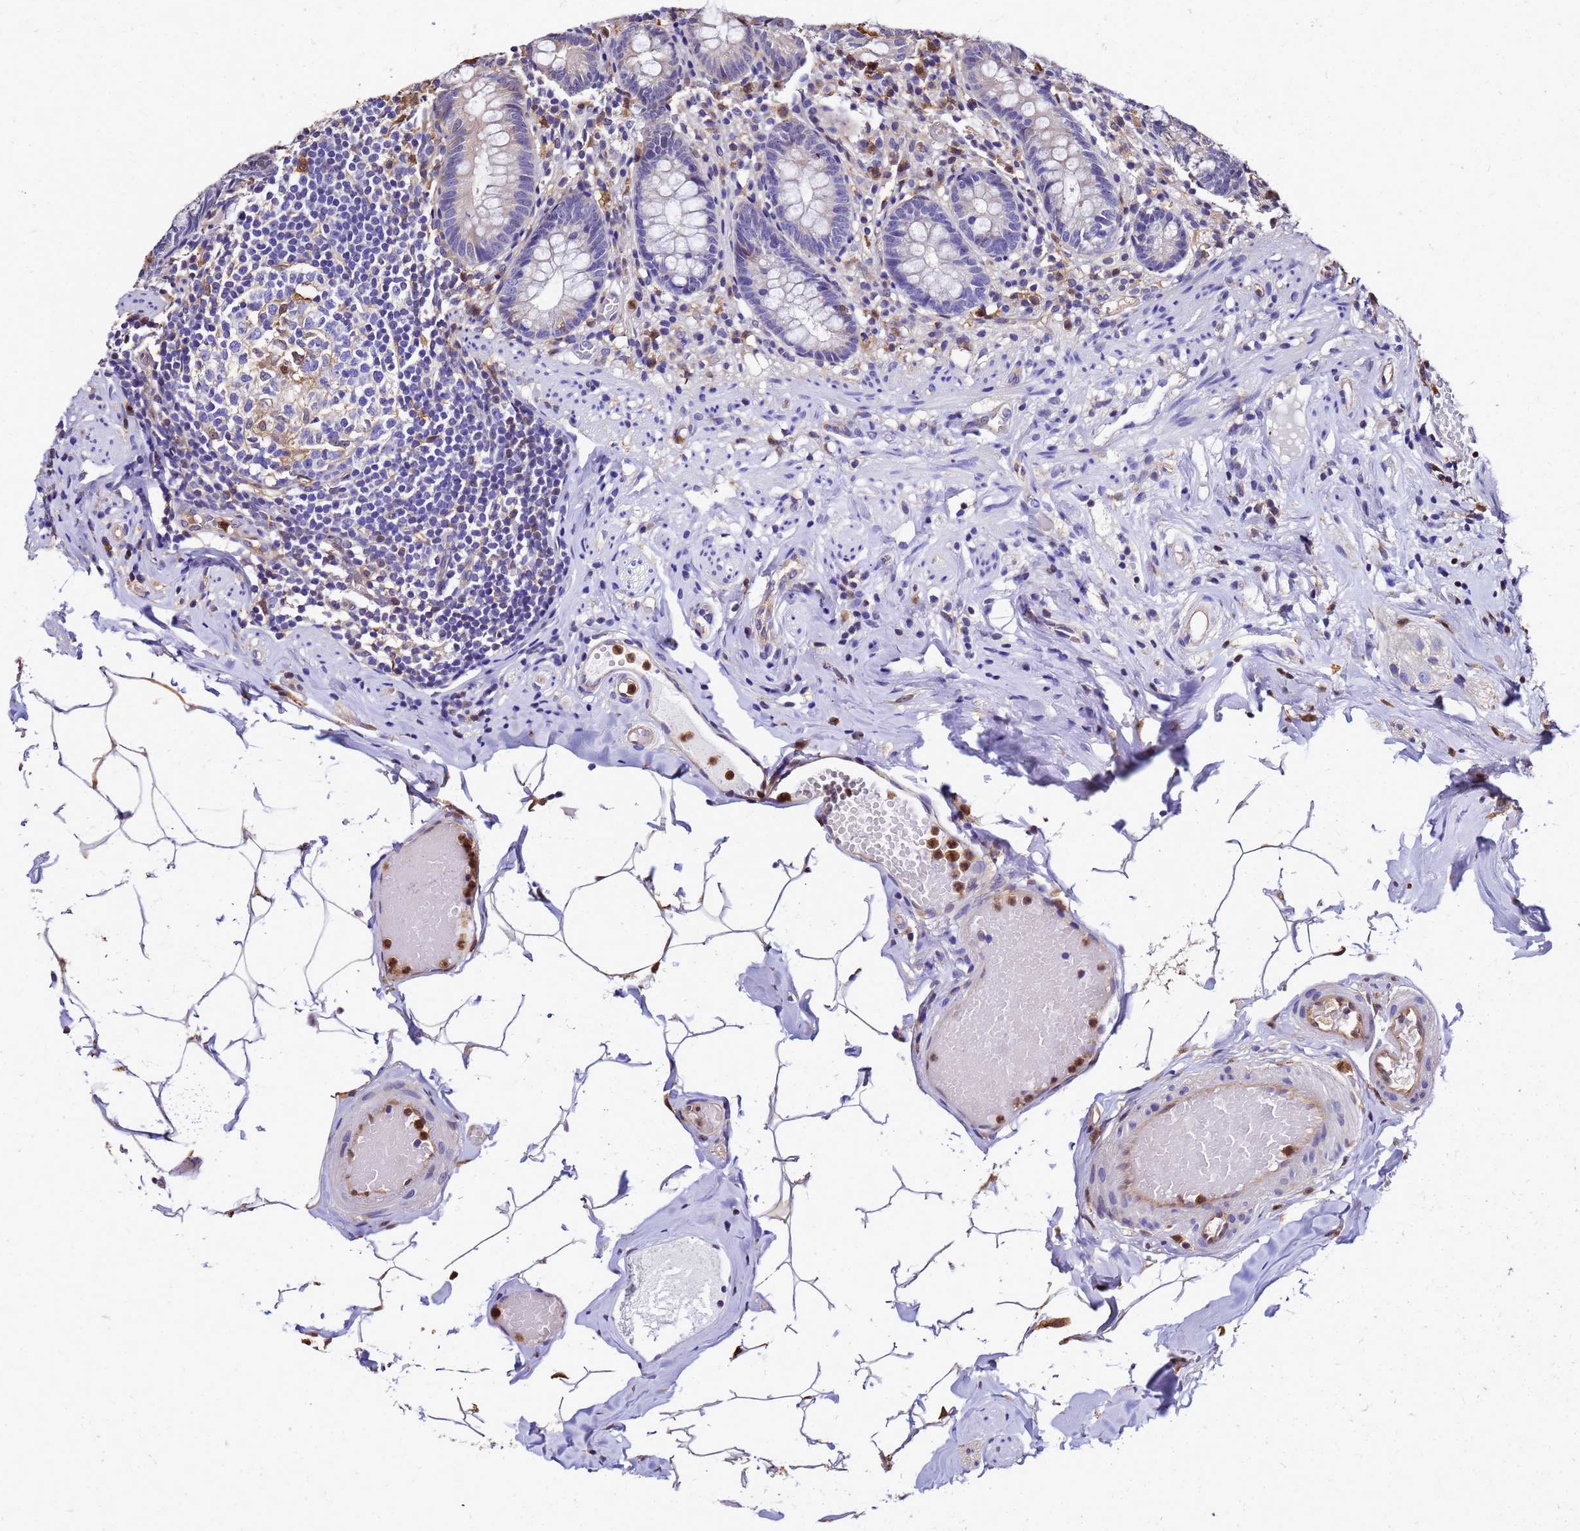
{"staining": {"intensity": "moderate", "quantity": "<25%", "location": "cytoplasmic/membranous"}, "tissue": "appendix", "cell_type": "Glandular cells", "image_type": "normal", "snomed": [{"axis": "morphology", "description": "Normal tissue, NOS"}, {"axis": "topography", "description": "Appendix"}], "caption": "IHC histopathology image of benign appendix: human appendix stained using immunohistochemistry demonstrates low levels of moderate protein expression localized specifically in the cytoplasmic/membranous of glandular cells, appearing as a cytoplasmic/membranous brown color.", "gene": "S100A11", "patient": {"sex": "male", "age": 55}}